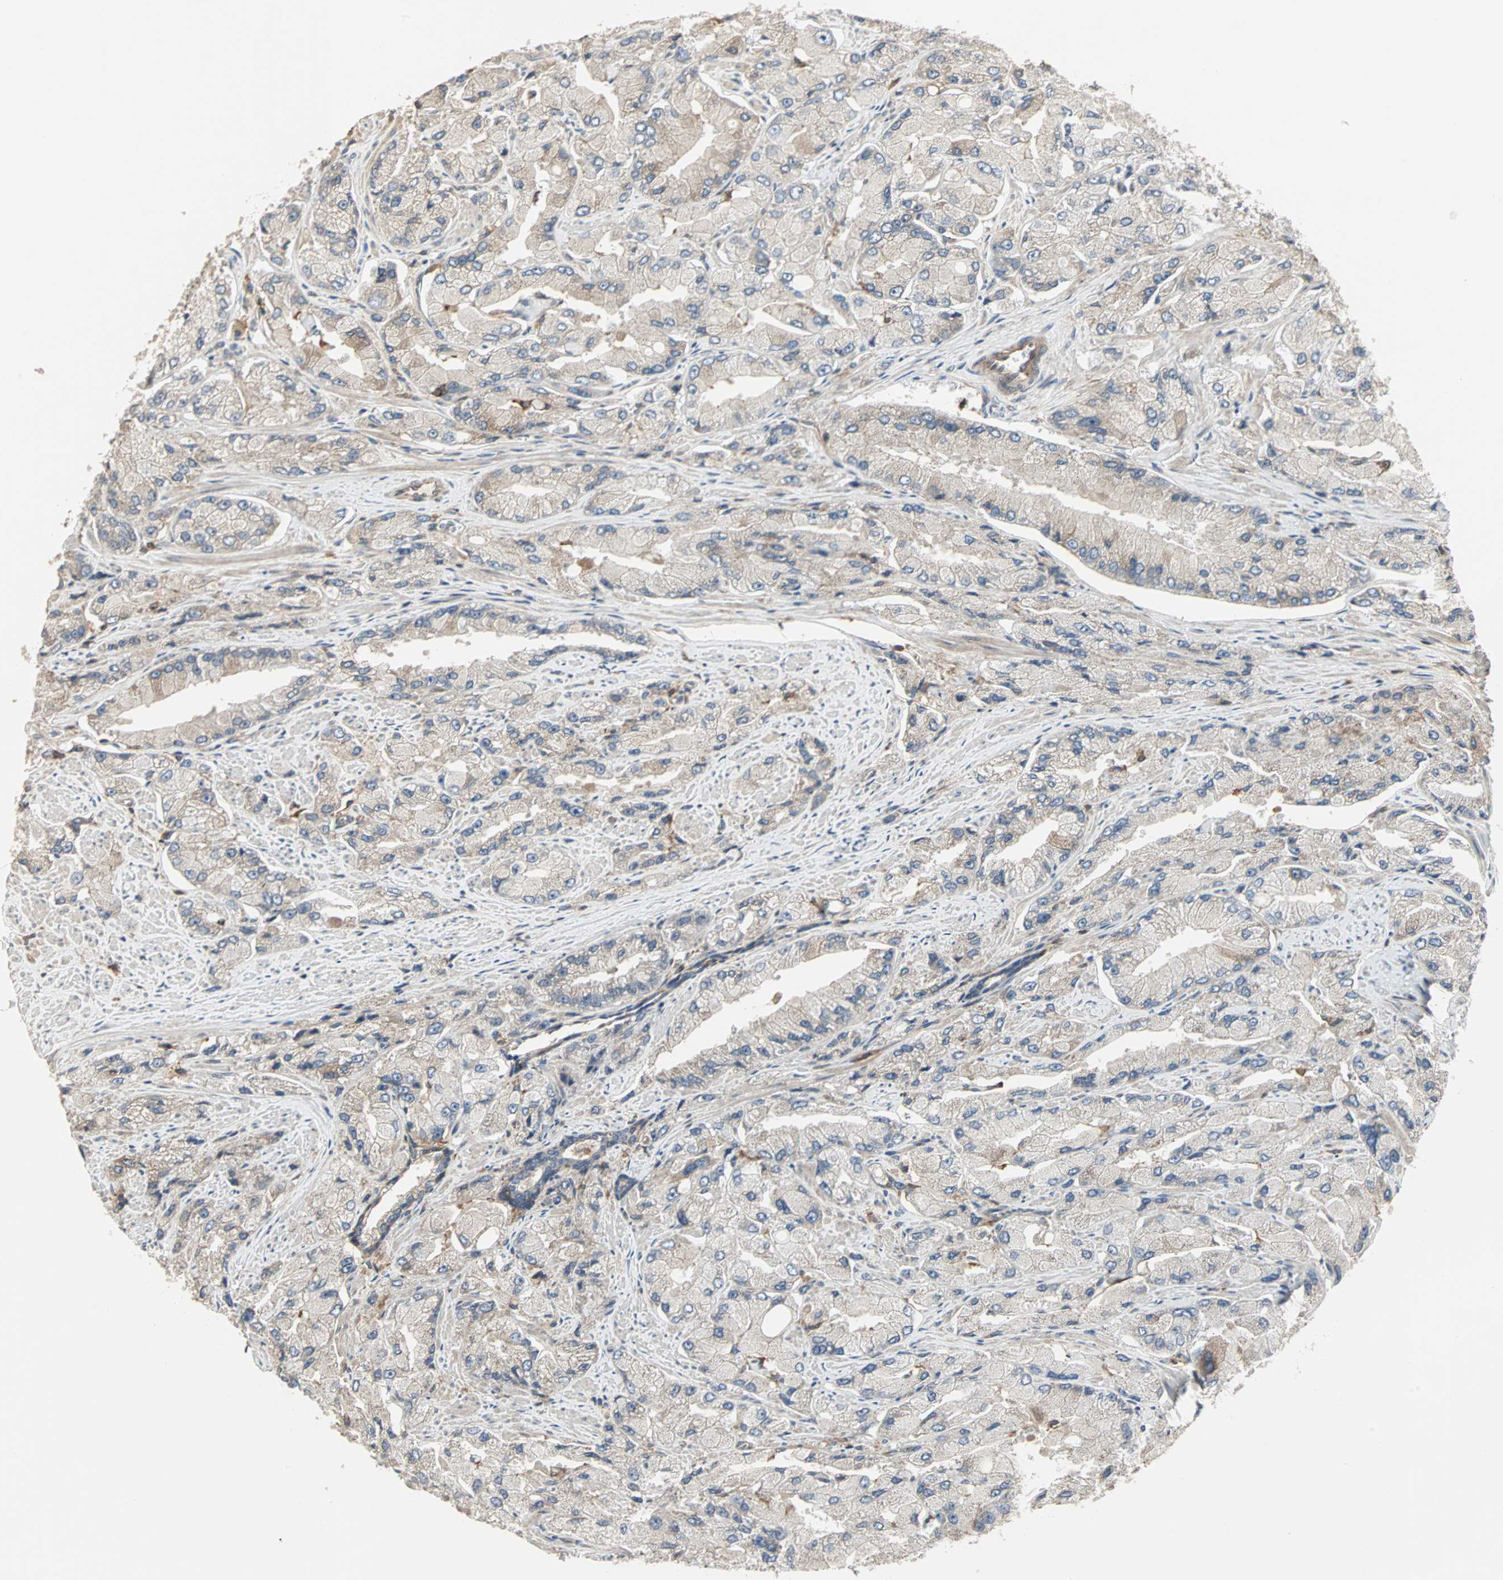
{"staining": {"intensity": "weak", "quantity": ">75%", "location": "cytoplasmic/membranous"}, "tissue": "prostate cancer", "cell_type": "Tumor cells", "image_type": "cancer", "snomed": [{"axis": "morphology", "description": "Adenocarcinoma, High grade"}, {"axis": "topography", "description": "Prostate"}], "caption": "The photomicrograph shows staining of prostate cancer (high-grade adenocarcinoma), revealing weak cytoplasmic/membranous protein positivity (brown color) within tumor cells.", "gene": "GNAI2", "patient": {"sex": "male", "age": 58}}